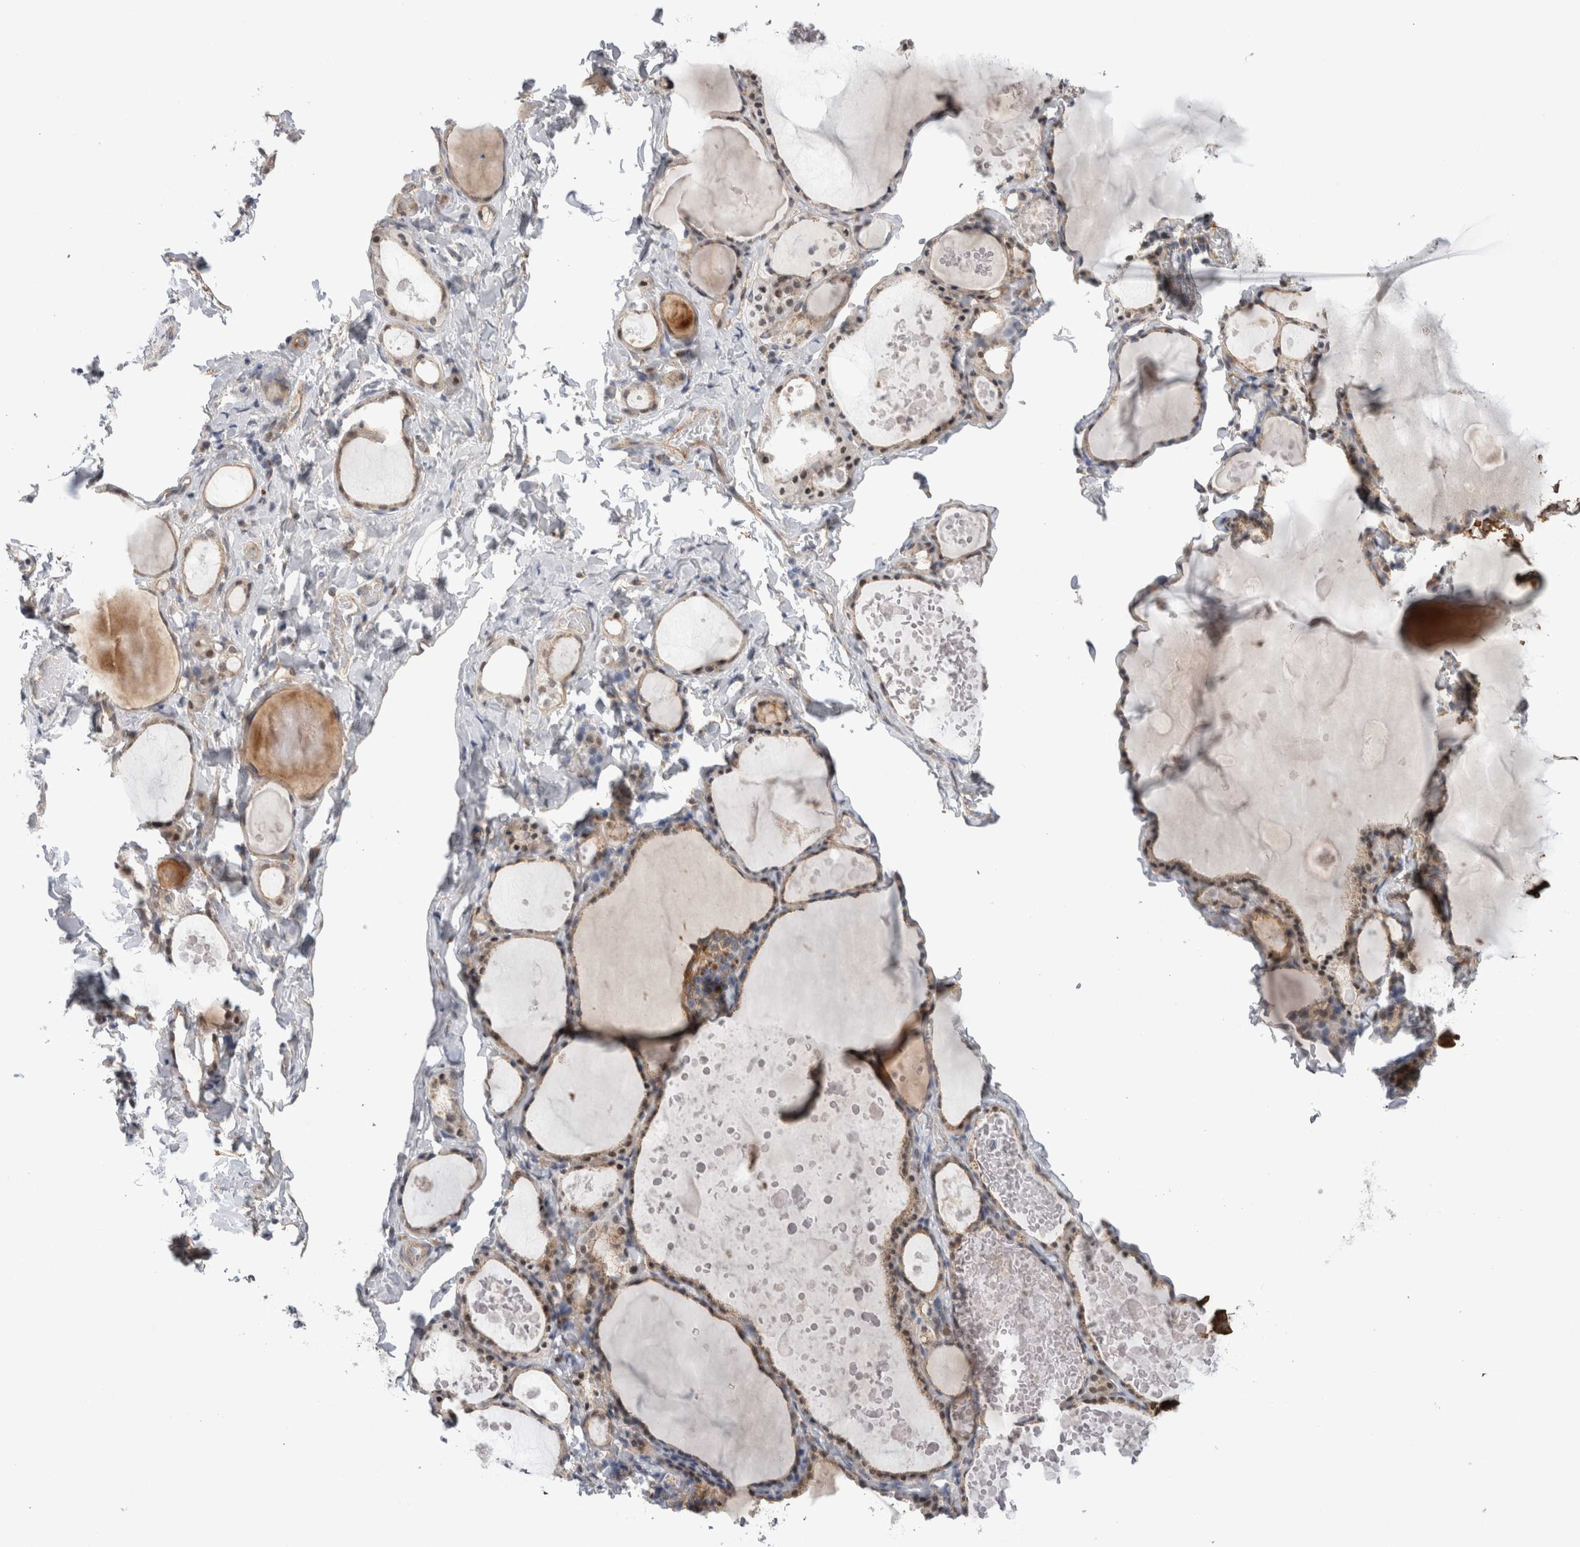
{"staining": {"intensity": "weak", "quantity": ">75%", "location": "cytoplasmic/membranous,nuclear"}, "tissue": "thyroid gland", "cell_type": "Glandular cells", "image_type": "normal", "snomed": [{"axis": "morphology", "description": "Normal tissue, NOS"}, {"axis": "topography", "description": "Thyroid gland"}], "caption": "Immunohistochemical staining of unremarkable human thyroid gland exhibits >75% levels of weak cytoplasmic/membranous,nuclear protein positivity in about >75% of glandular cells. (Brightfield microscopy of DAB IHC at high magnification).", "gene": "TAFA5", "patient": {"sex": "male", "age": 56}}